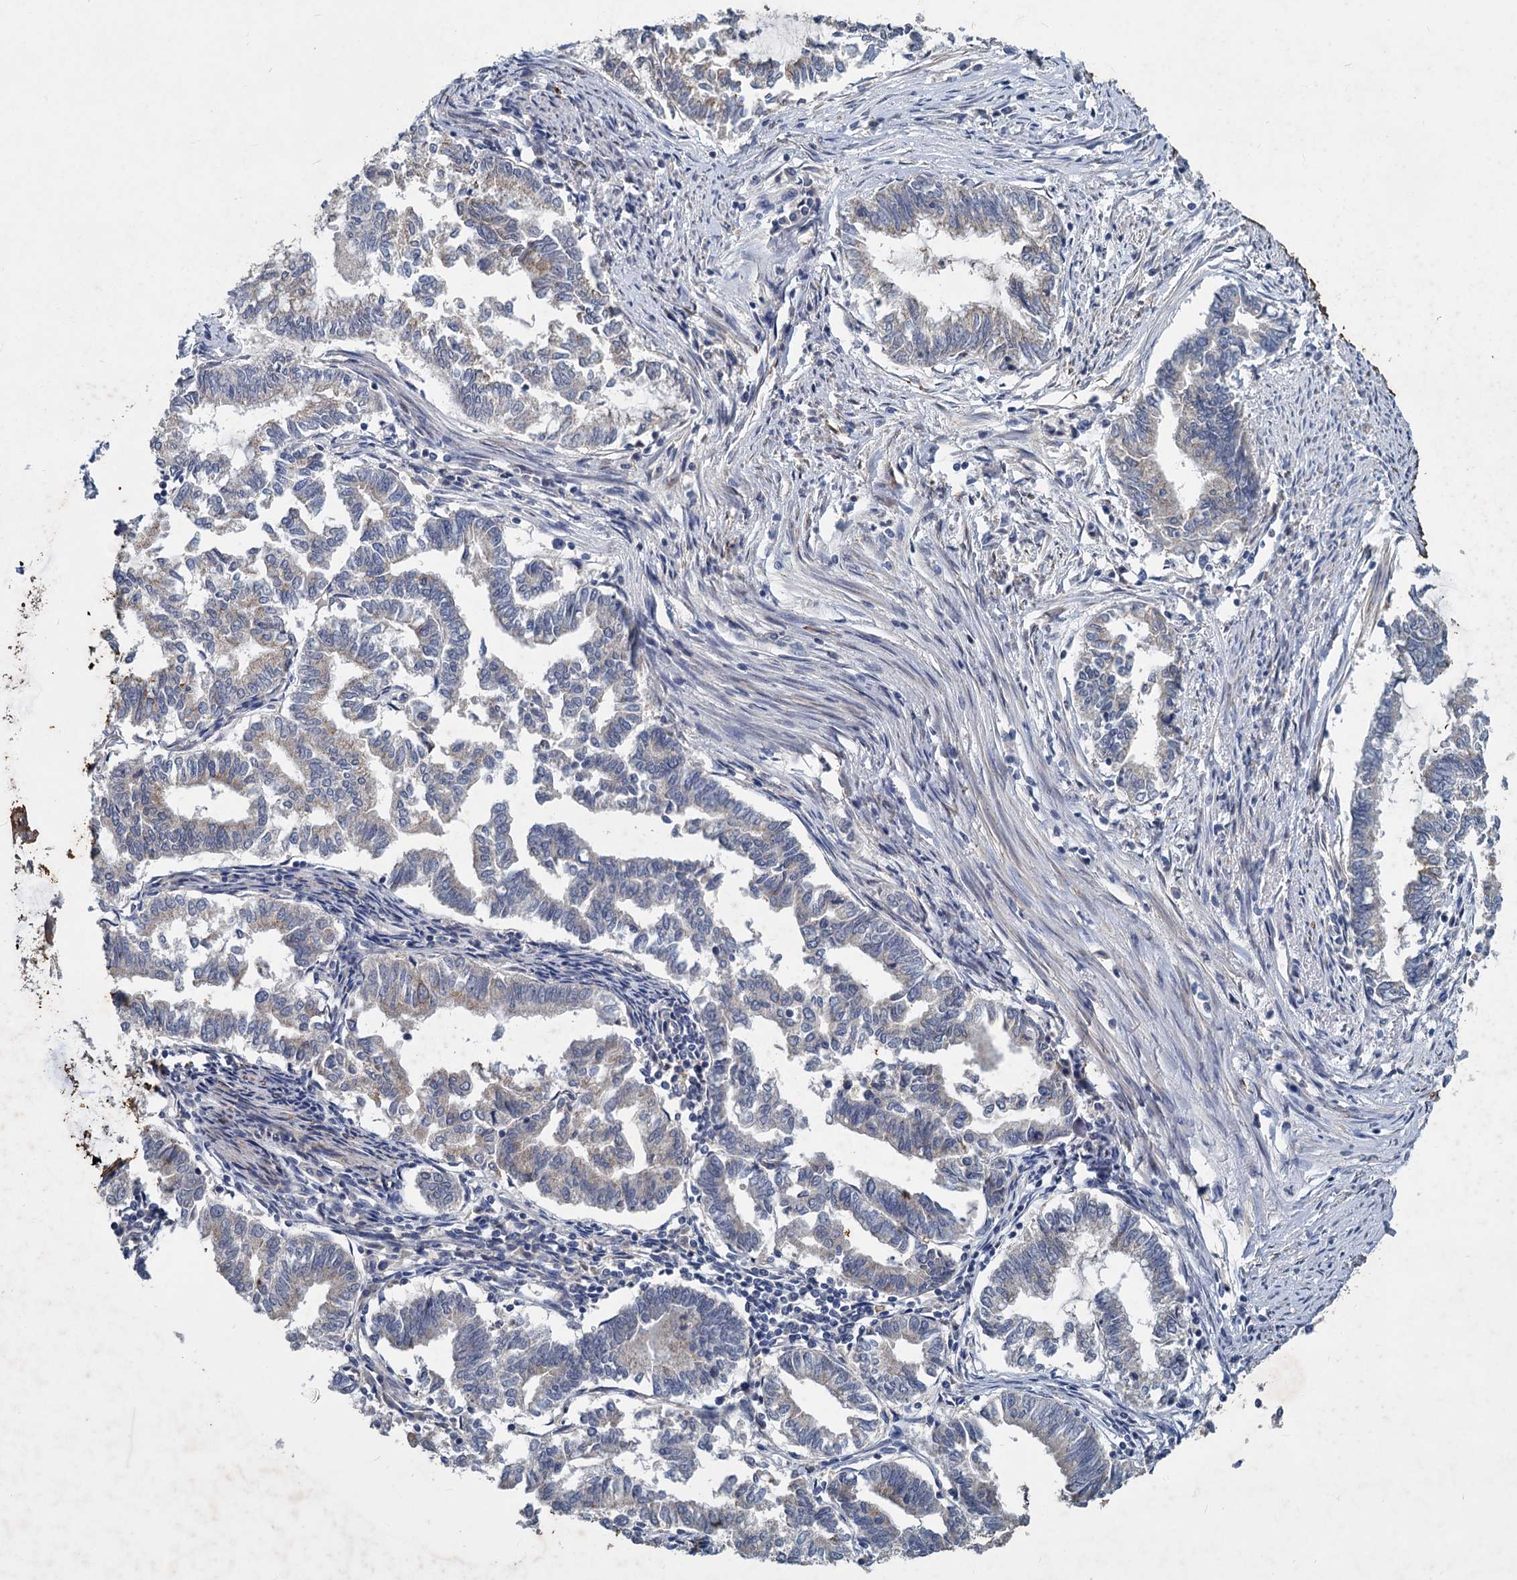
{"staining": {"intensity": "negative", "quantity": "none", "location": "none"}, "tissue": "endometrial cancer", "cell_type": "Tumor cells", "image_type": "cancer", "snomed": [{"axis": "morphology", "description": "Adenocarcinoma, NOS"}, {"axis": "topography", "description": "Endometrium"}], "caption": "High magnification brightfield microscopy of adenocarcinoma (endometrial) stained with DAB (brown) and counterstained with hematoxylin (blue): tumor cells show no significant expression. (DAB (3,3'-diaminobenzidine) immunohistochemistry visualized using brightfield microscopy, high magnification).", "gene": "SLC2A7", "patient": {"sex": "female", "age": 79}}